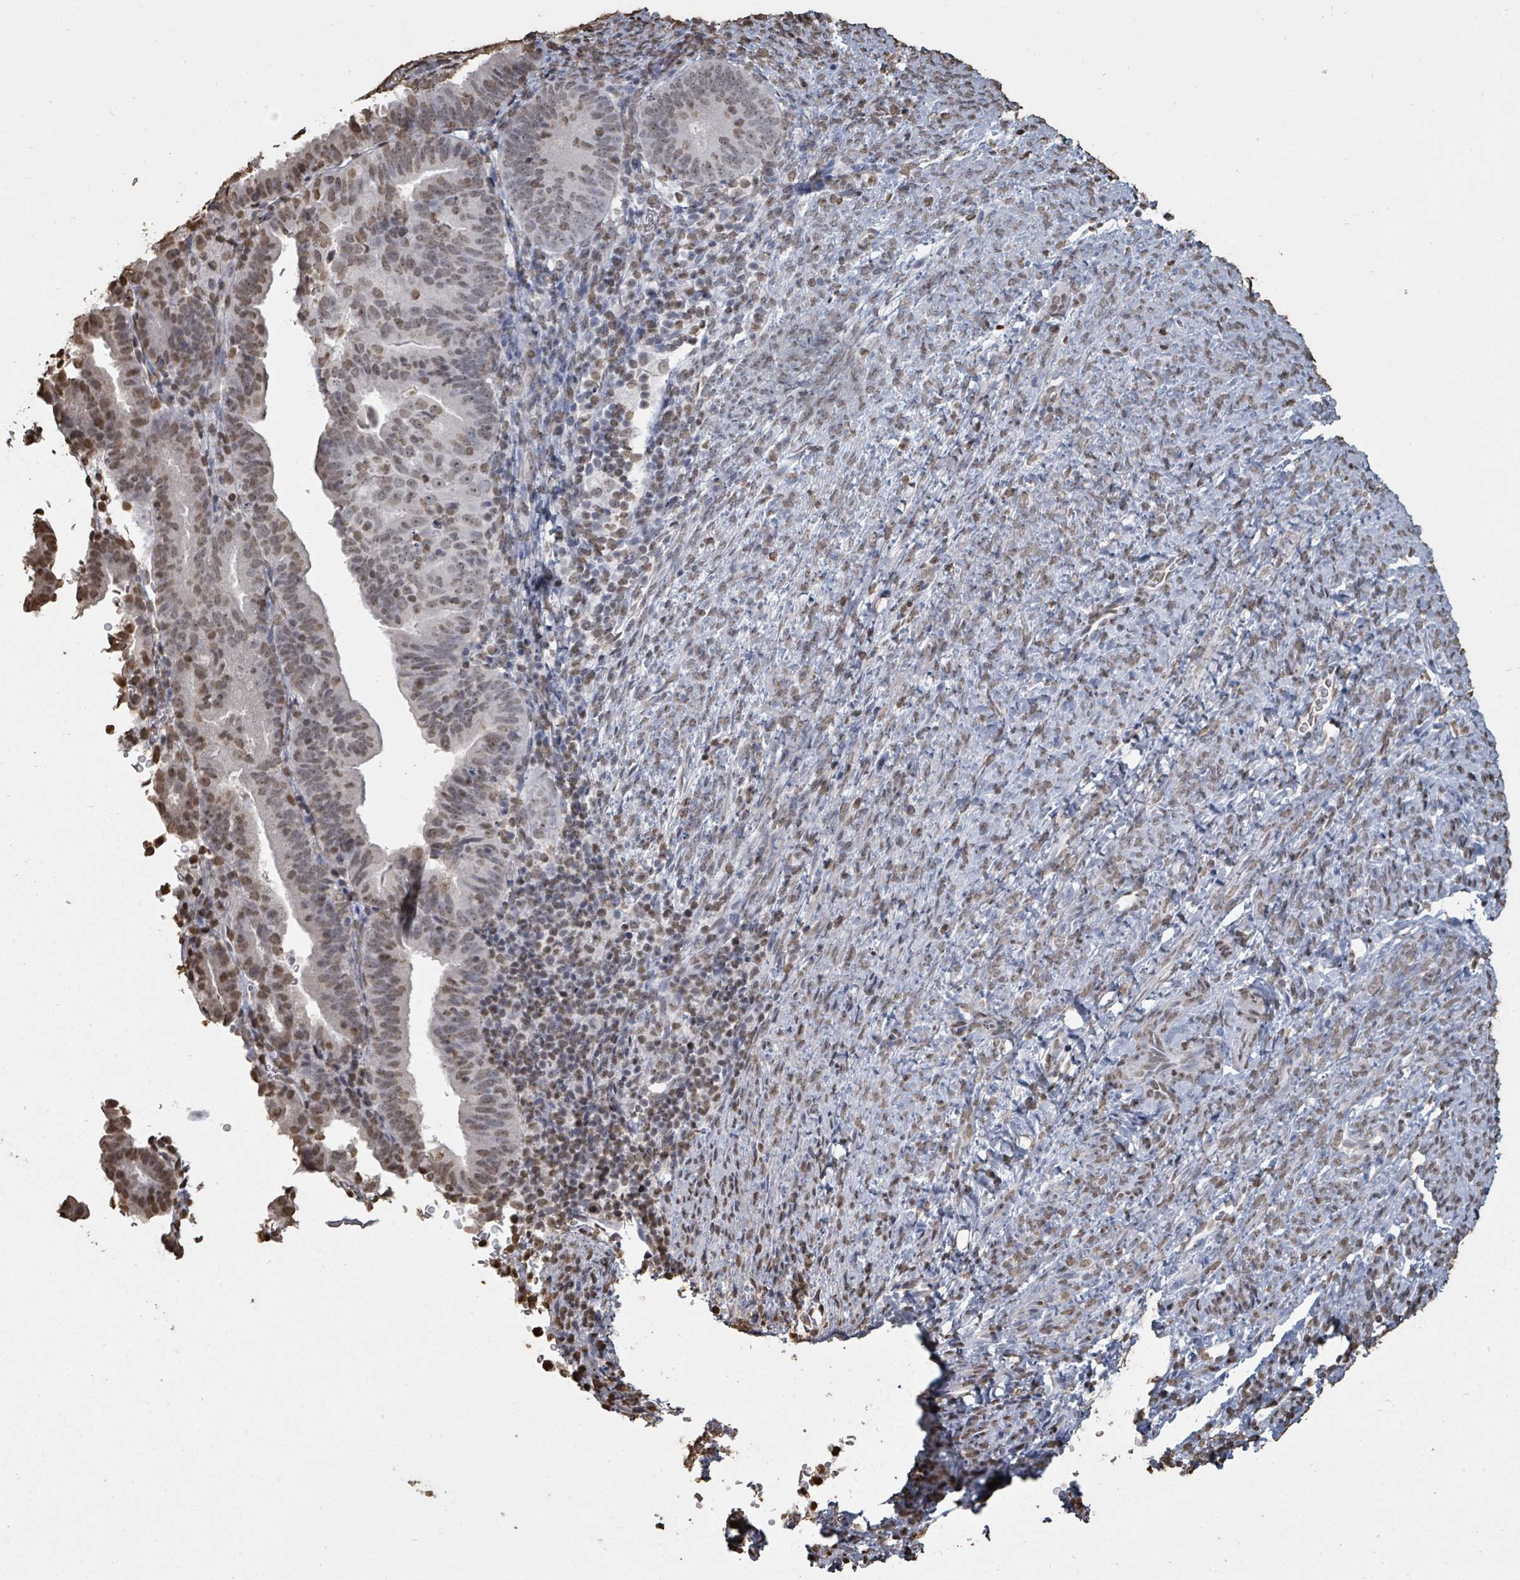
{"staining": {"intensity": "moderate", "quantity": "<25%", "location": "nuclear"}, "tissue": "endometrial cancer", "cell_type": "Tumor cells", "image_type": "cancer", "snomed": [{"axis": "morphology", "description": "Adenocarcinoma, NOS"}, {"axis": "topography", "description": "Endometrium"}], "caption": "Protein staining of endometrial cancer (adenocarcinoma) tissue shows moderate nuclear staining in about <25% of tumor cells. The staining was performed using DAB, with brown indicating positive protein expression. Nuclei are stained blue with hematoxylin.", "gene": "MRPS12", "patient": {"sex": "female", "age": 70}}